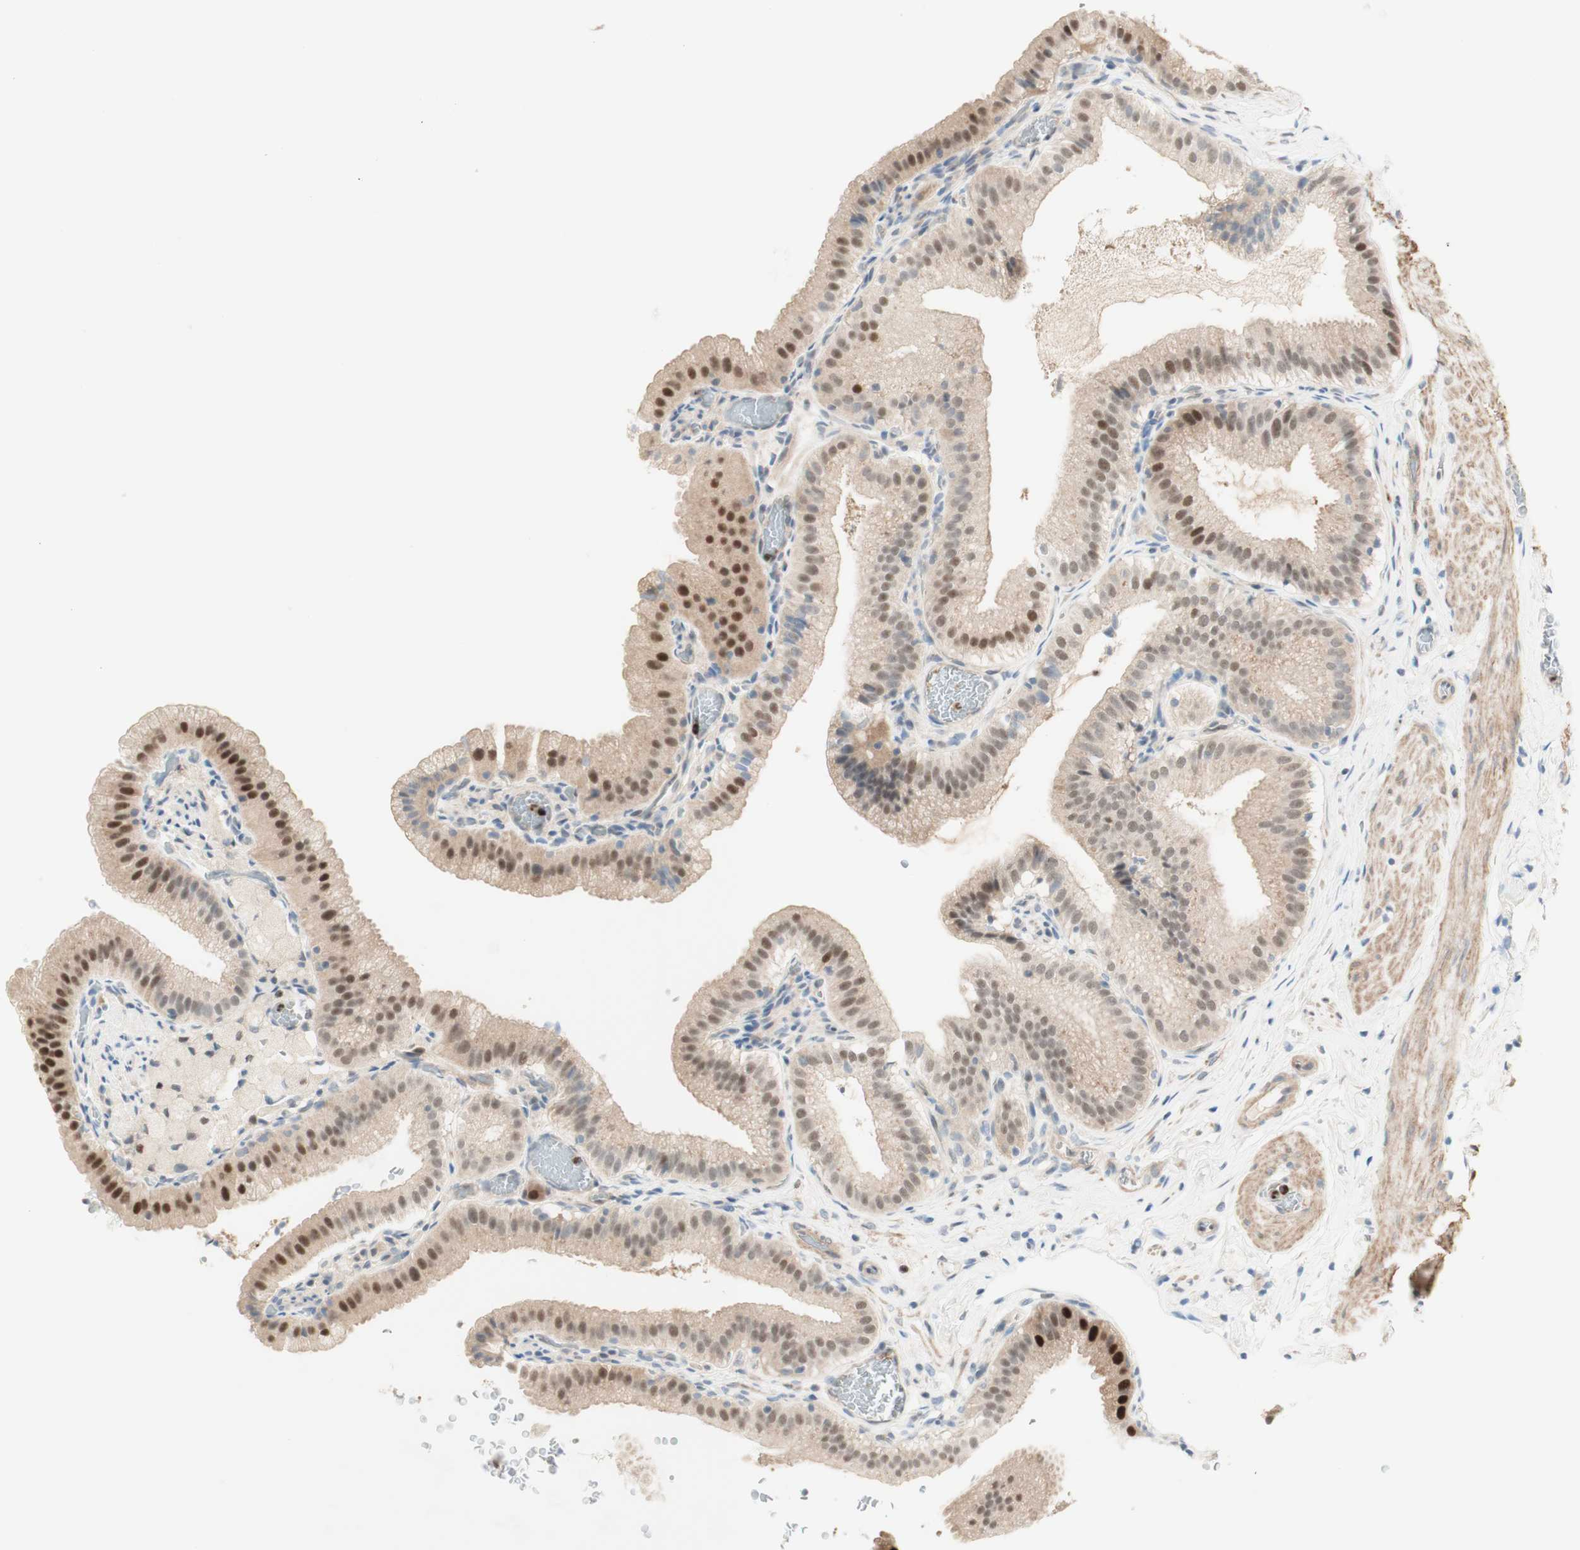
{"staining": {"intensity": "moderate", "quantity": "25%-75%", "location": "cytoplasmic/membranous,nuclear"}, "tissue": "gallbladder", "cell_type": "Glandular cells", "image_type": "normal", "snomed": [{"axis": "morphology", "description": "Normal tissue, NOS"}, {"axis": "topography", "description": "Gallbladder"}], "caption": "DAB (3,3'-diaminobenzidine) immunohistochemical staining of unremarkable human gallbladder demonstrates moderate cytoplasmic/membranous,nuclear protein positivity in about 25%-75% of glandular cells.", "gene": "RFNG", "patient": {"sex": "male", "age": 54}}